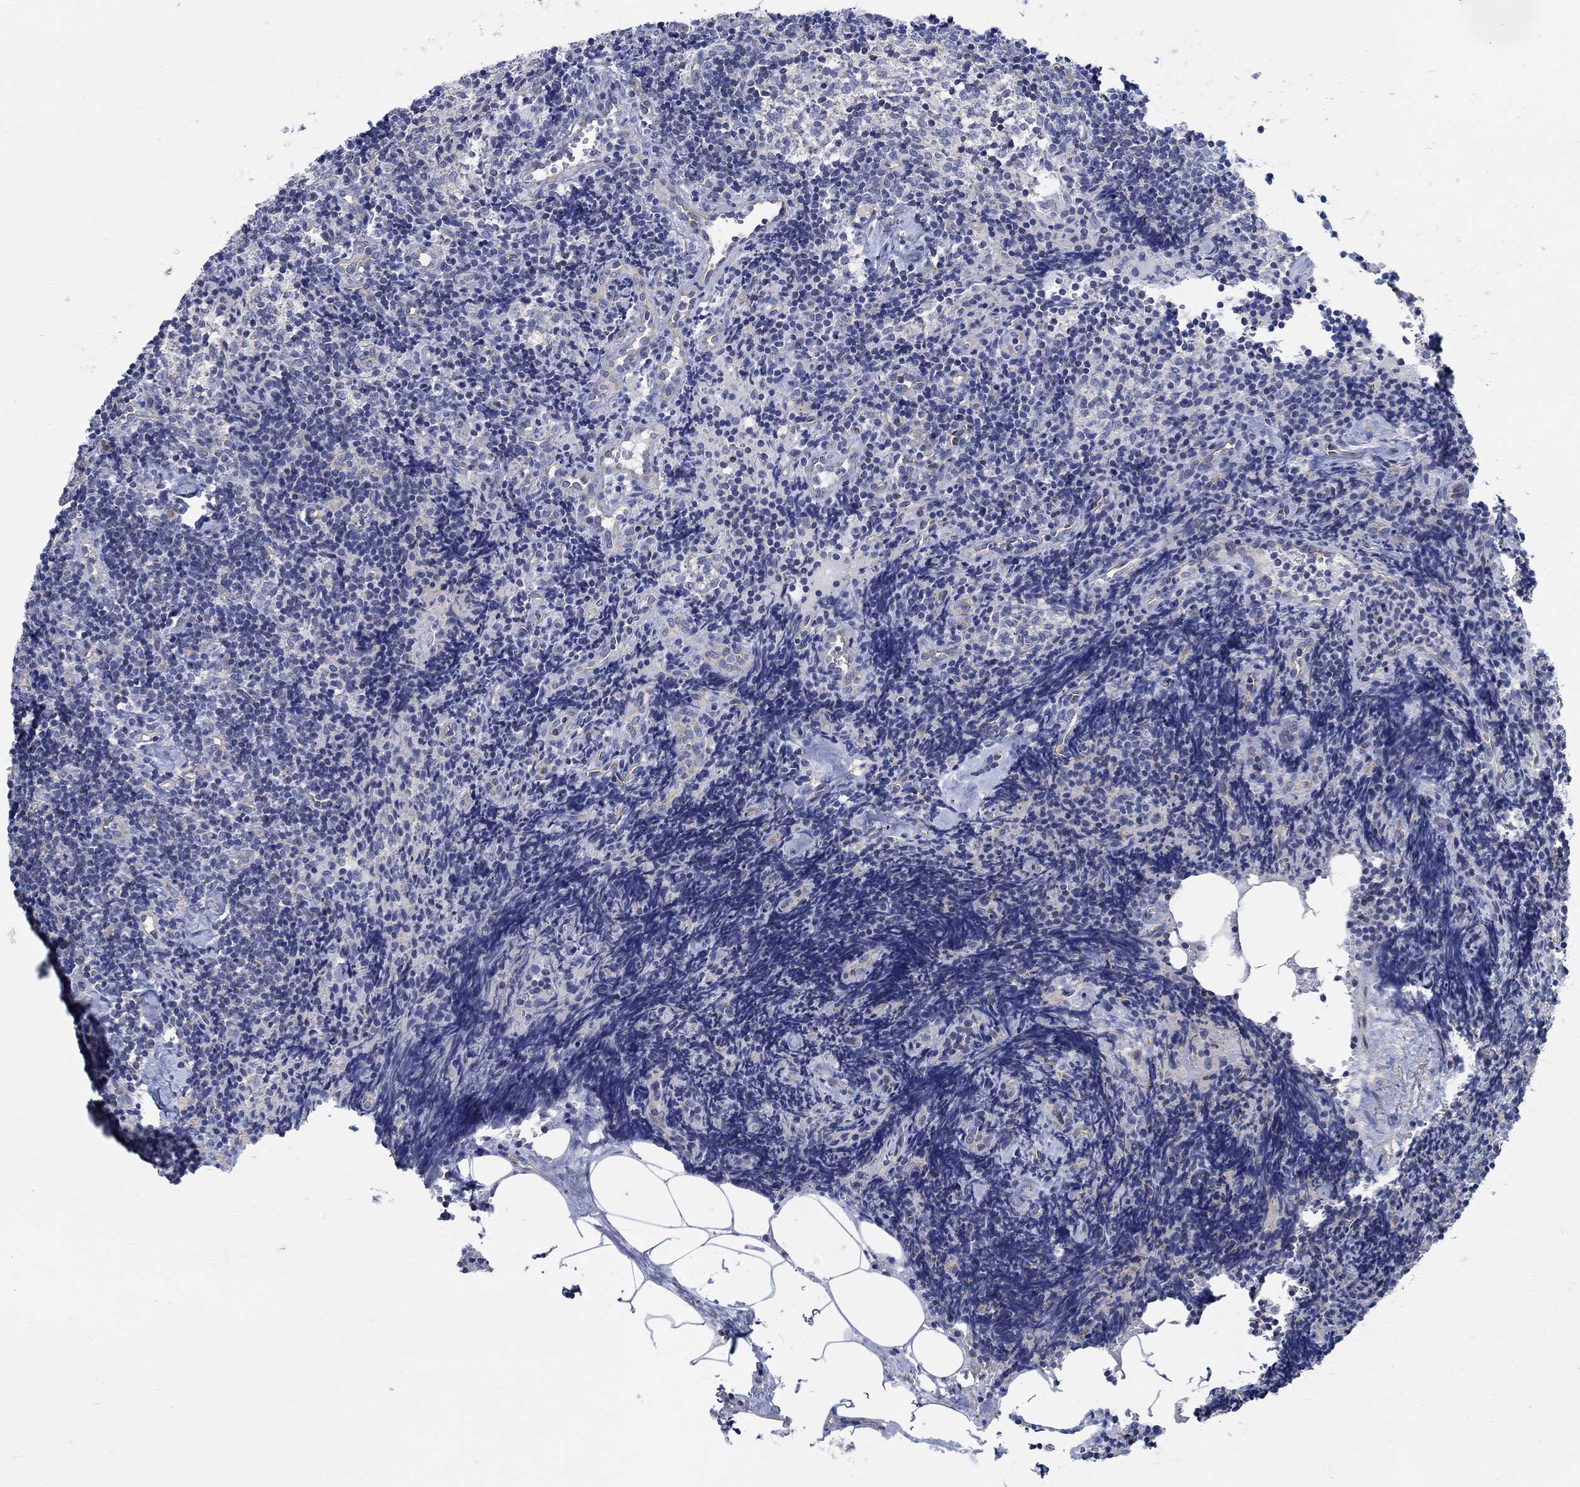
{"staining": {"intensity": "negative", "quantity": "none", "location": "none"}, "tissue": "lymph node", "cell_type": "Non-germinal center cells", "image_type": "normal", "snomed": [{"axis": "morphology", "description": "Normal tissue, NOS"}, {"axis": "topography", "description": "Lymph node"}], "caption": "IHC micrograph of normal lymph node: lymph node stained with DAB (3,3'-diaminobenzidine) shows no significant protein positivity in non-germinal center cells.", "gene": "TMEM198", "patient": {"sex": "female", "age": 42}}